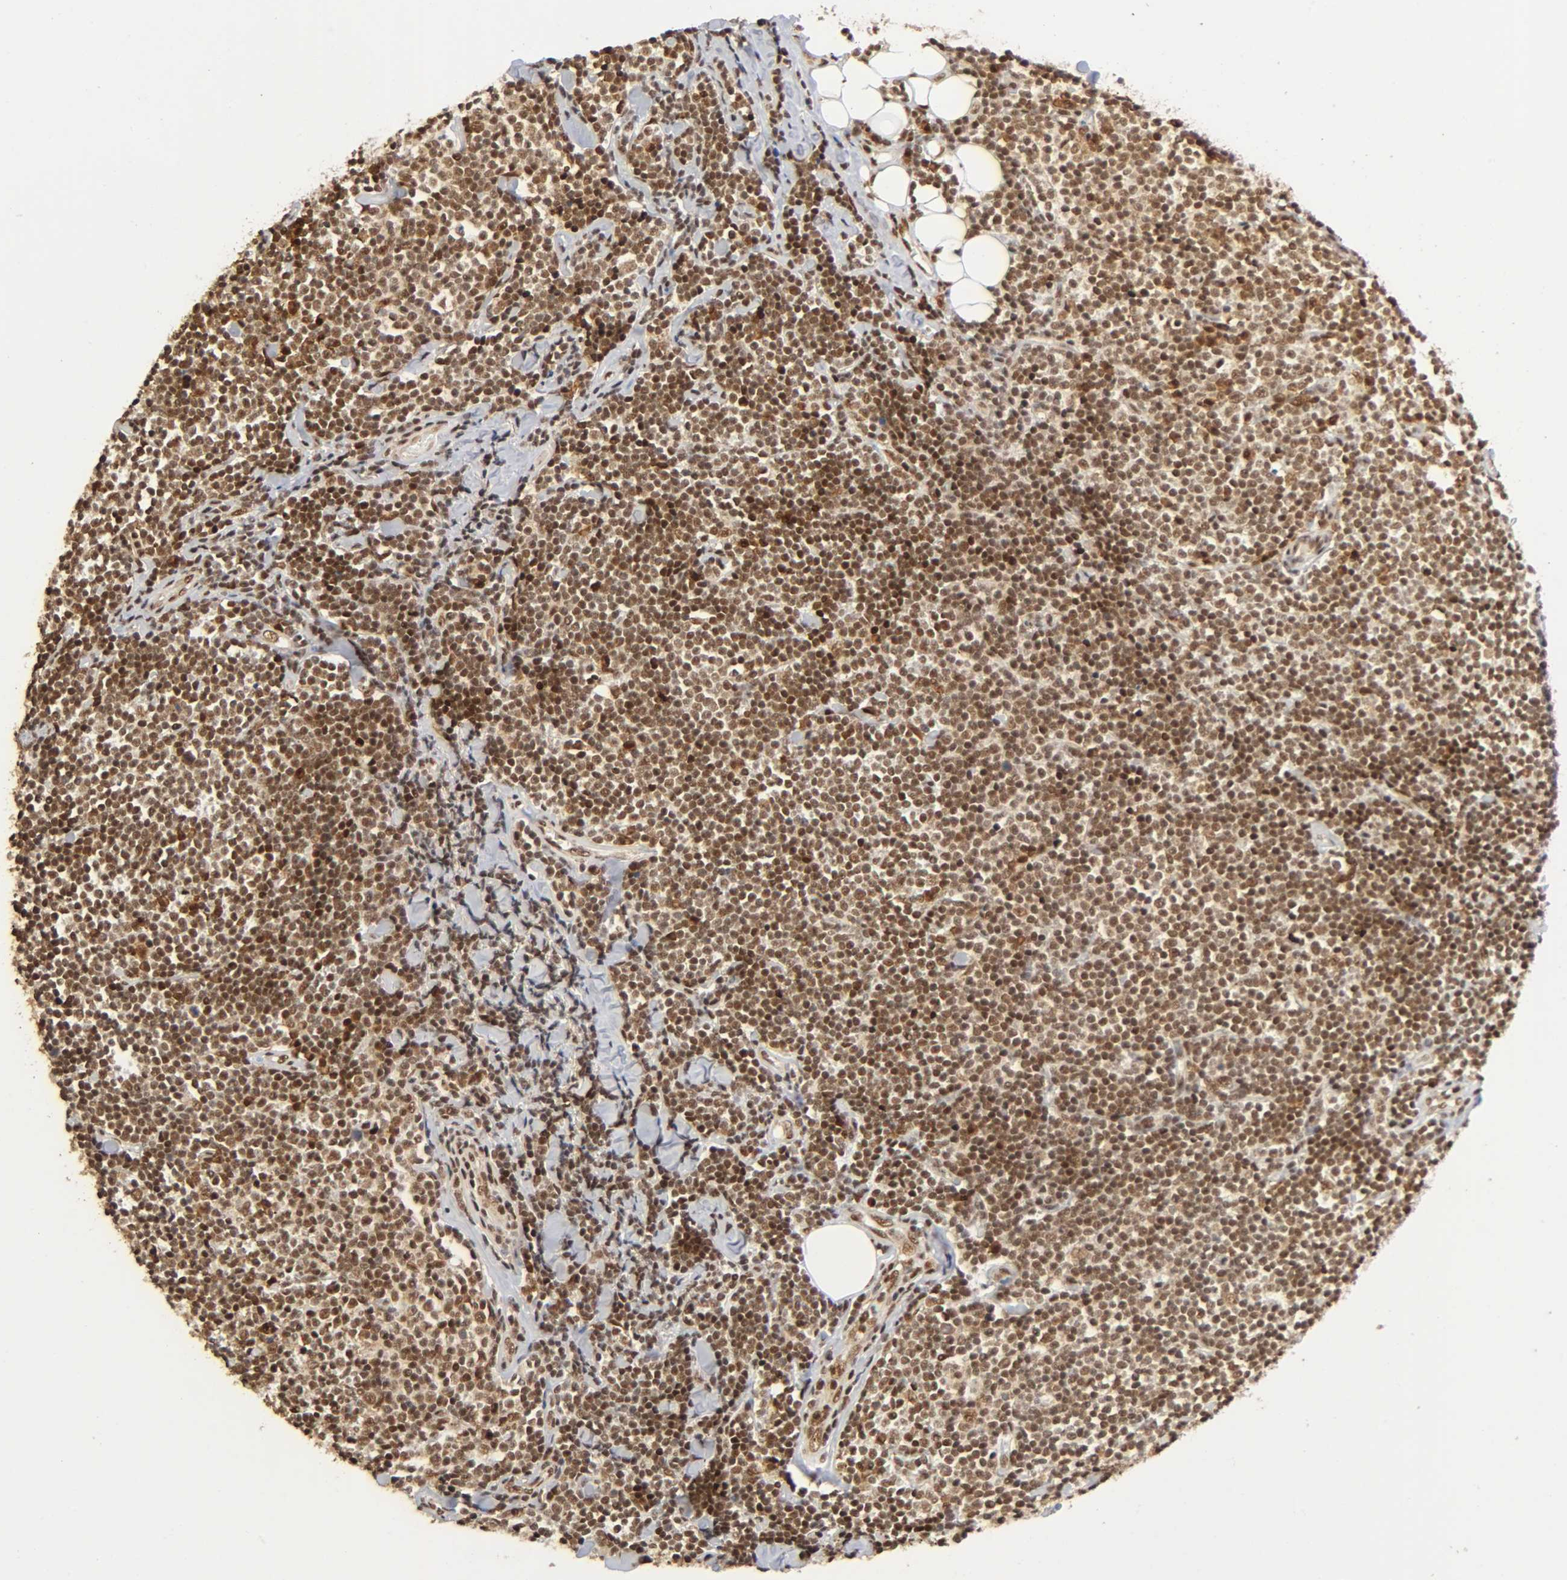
{"staining": {"intensity": "strong", "quantity": ">75%", "location": "nuclear"}, "tissue": "lymphoma", "cell_type": "Tumor cells", "image_type": "cancer", "snomed": [{"axis": "morphology", "description": "Malignant lymphoma, non-Hodgkin's type, Low grade"}, {"axis": "topography", "description": "Soft tissue"}], "caption": "Malignant lymphoma, non-Hodgkin's type (low-grade) stained with DAB (3,3'-diaminobenzidine) immunohistochemistry exhibits high levels of strong nuclear expression in approximately >75% of tumor cells. (DAB (3,3'-diaminobenzidine) = brown stain, brightfield microscopy at high magnification).", "gene": "RNF122", "patient": {"sex": "male", "age": 92}}